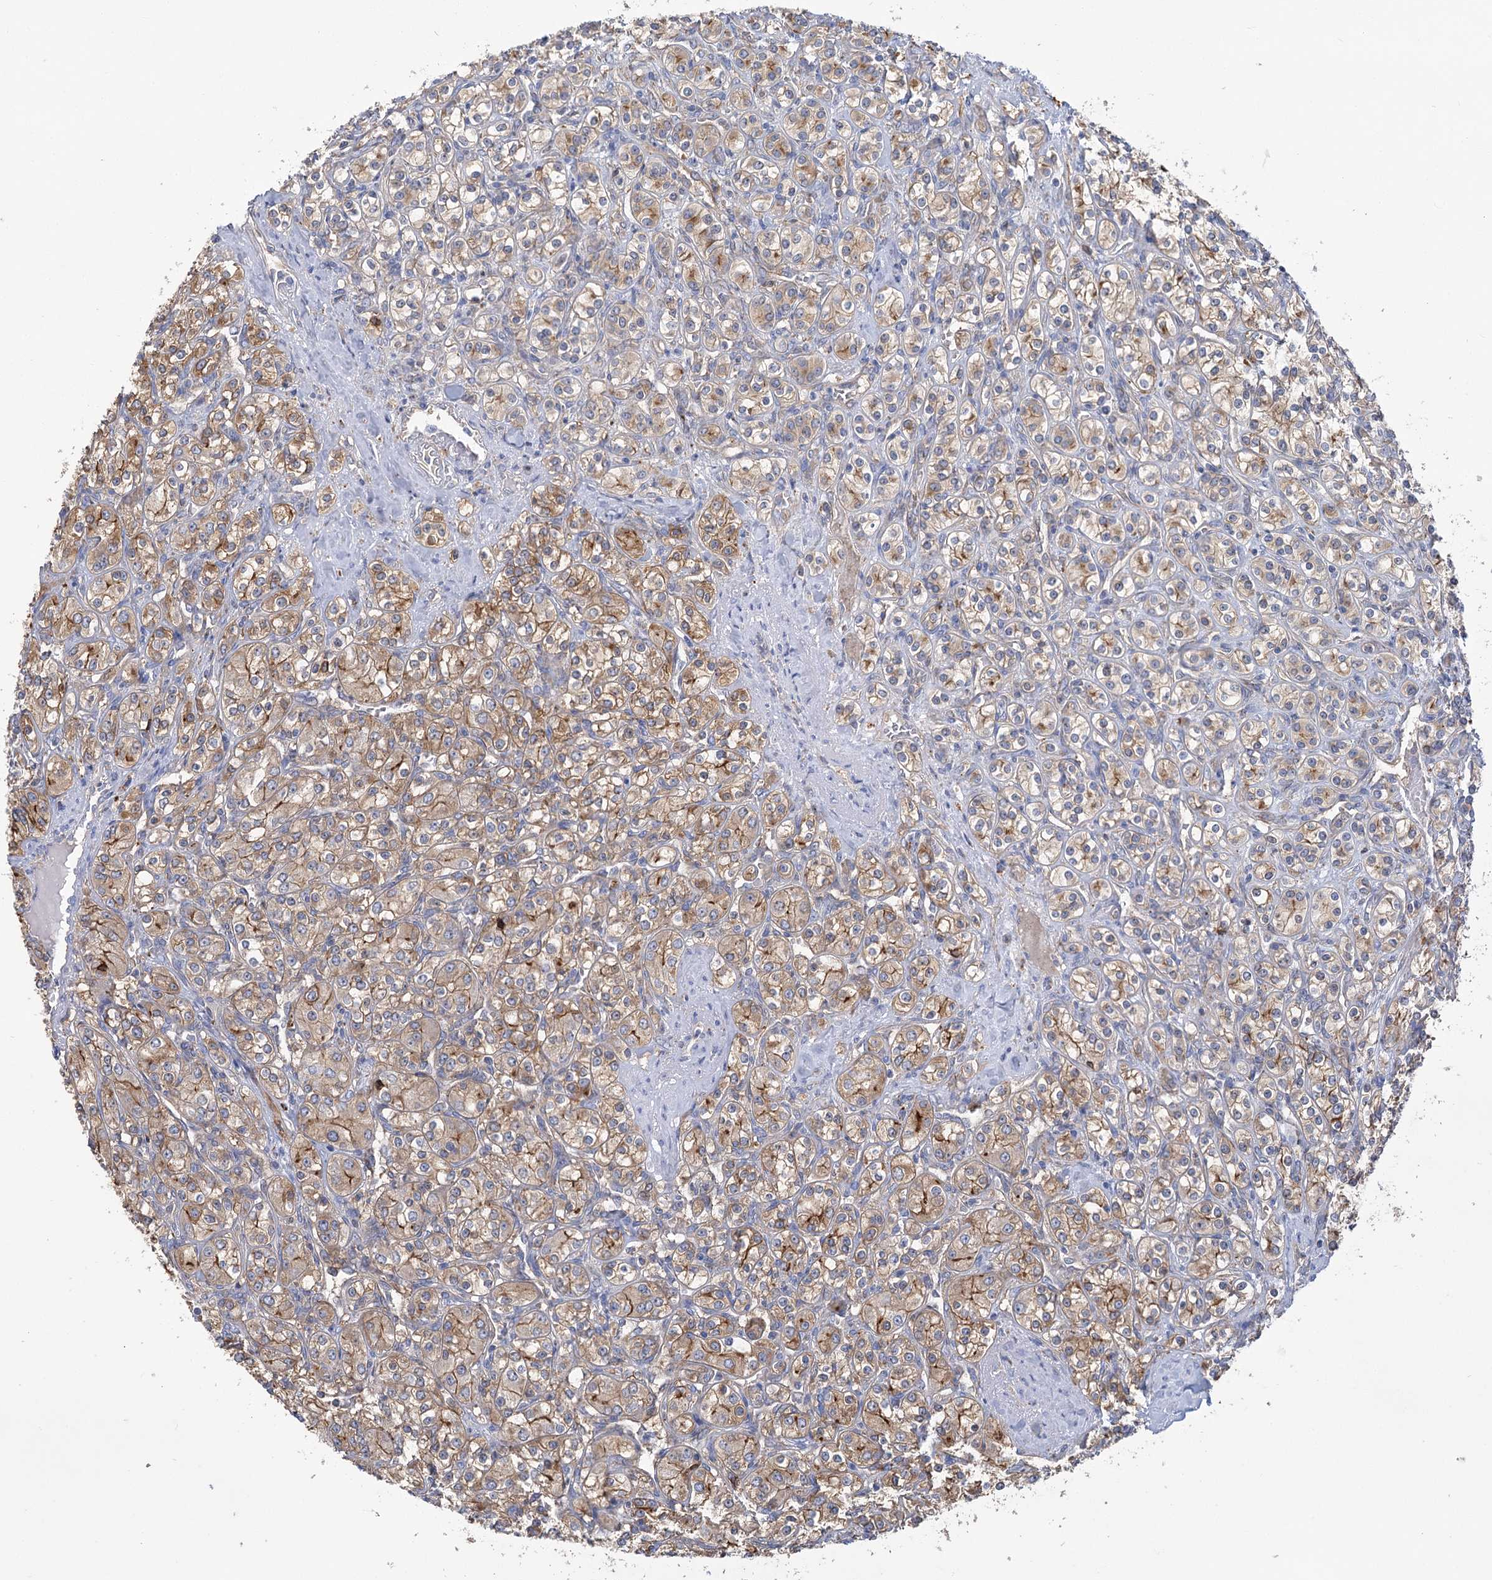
{"staining": {"intensity": "moderate", "quantity": ">75%", "location": "cytoplasmic/membranous"}, "tissue": "renal cancer", "cell_type": "Tumor cells", "image_type": "cancer", "snomed": [{"axis": "morphology", "description": "Adenocarcinoma, NOS"}, {"axis": "topography", "description": "Kidney"}], "caption": "Tumor cells reveal moderate cytoplasmic/membranous staining in approximately >75% of cells in renal cancer (adenocarcinoma).", "gene": "GUSB", "patient": {"sex": "male", "age": 77}}